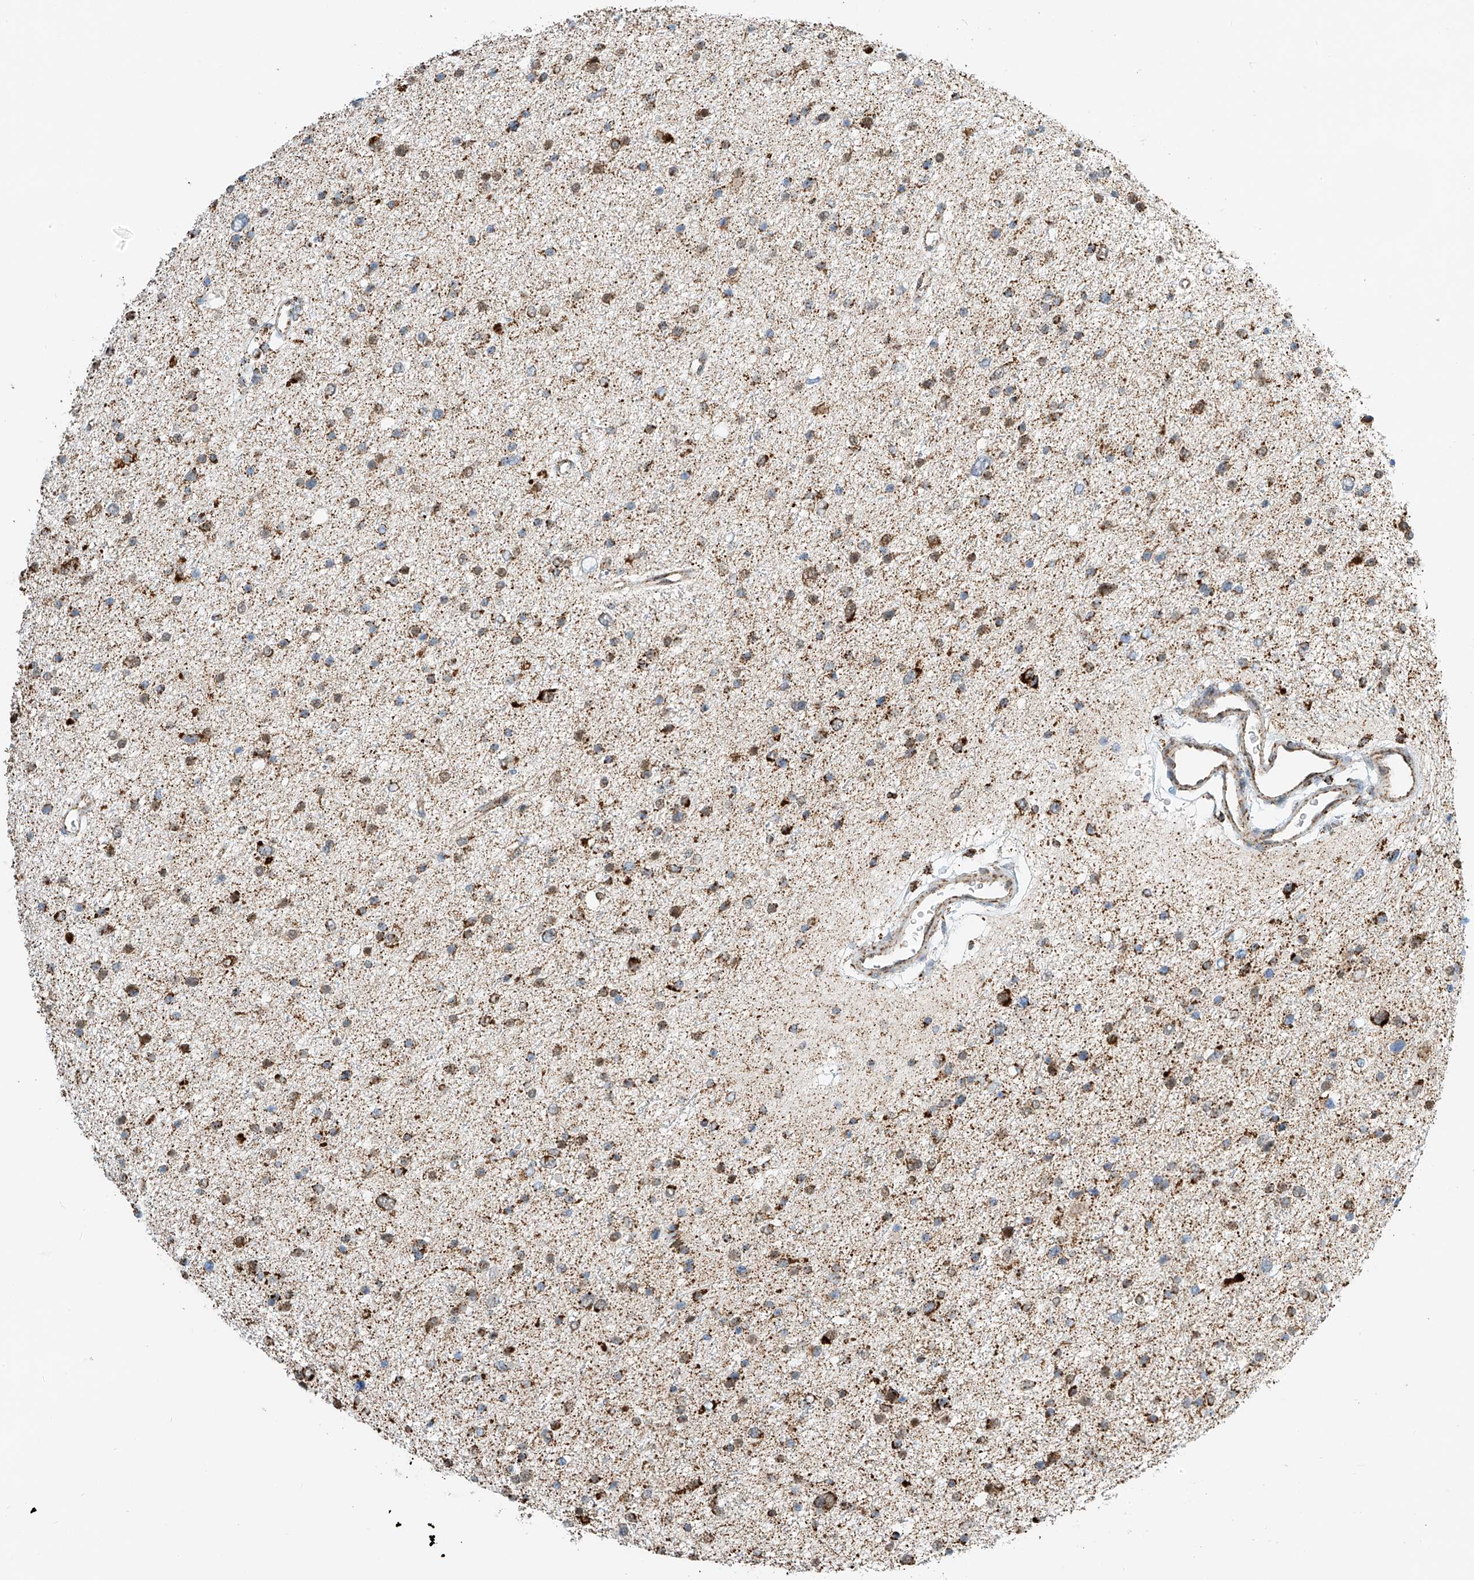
{"staining": {"intensity": "moderate", "quantity": ">75%", "location": "cytoplasmic/membranous"}, "tissue": "glioma", "cell_type": "Tumor cells", "image_type": "cancer", "snomed": [{"axis": "morphology", "description": "Glioma, malignant, Low grade"}, {"axis": "topography", "description": "Brain"}], "caption": "Glioma stained with DAB (3,3'-diaminobenzidine) IHC reveals medium levels of moderate cytoplasmic/membranous expression in approximately >75% of tumor cells.", "gene": "PPA2", "patient": {"sex": "female", "age": 37}}